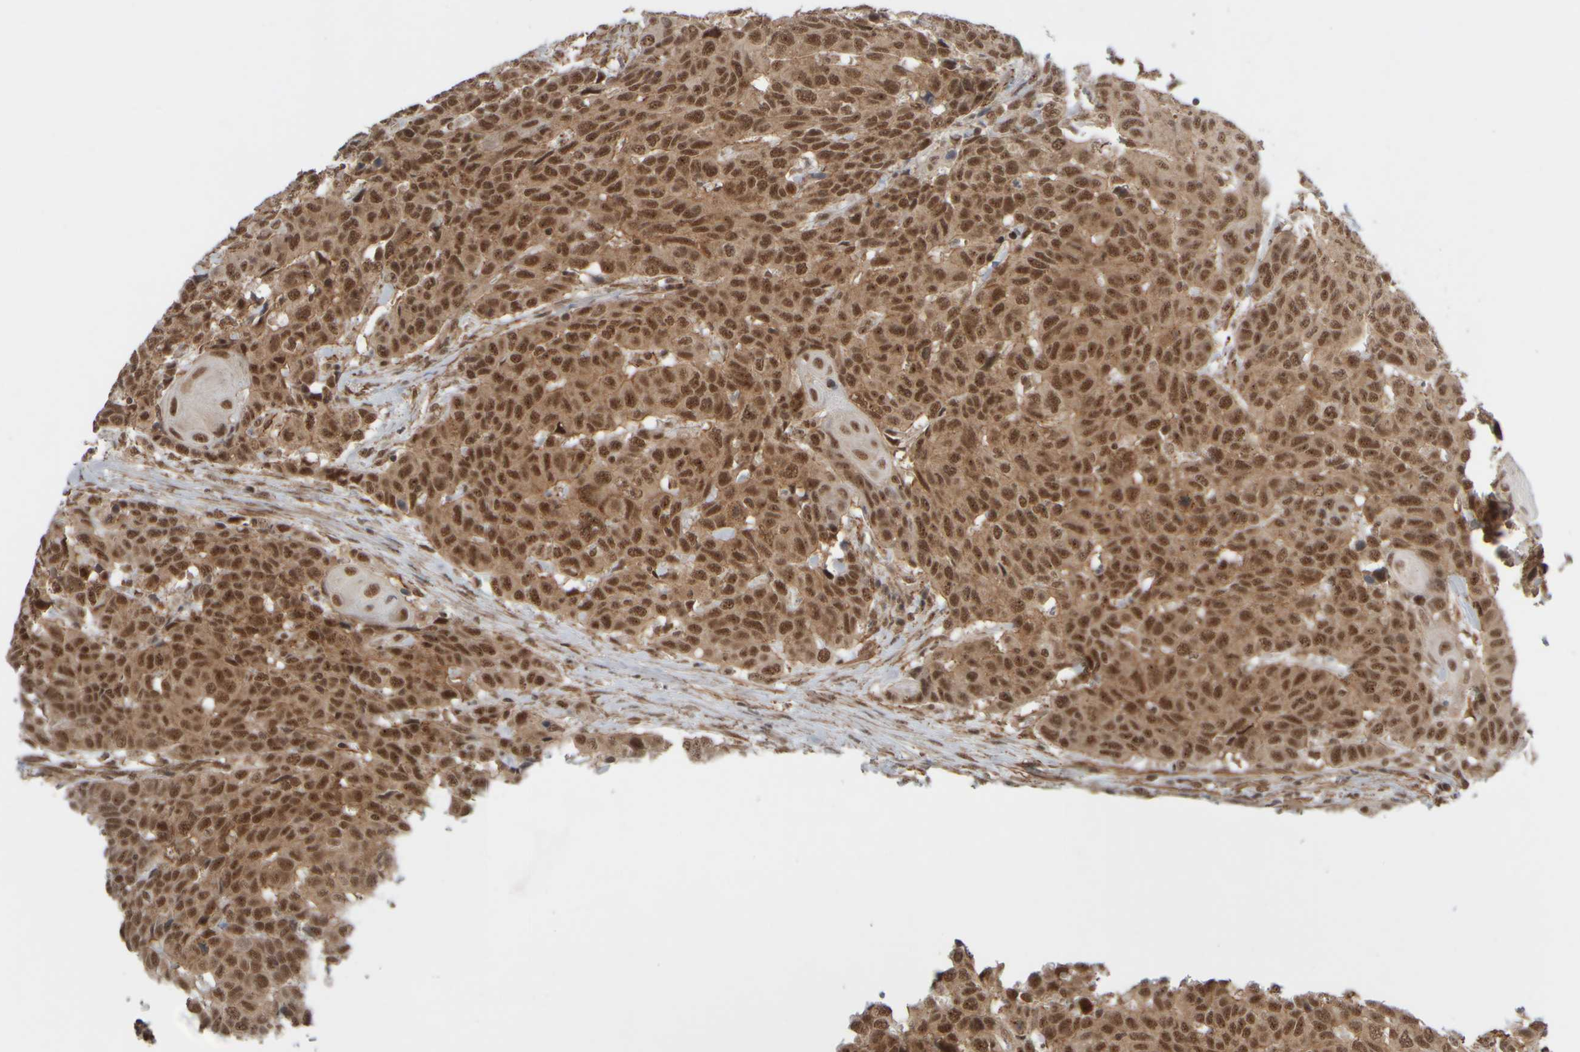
{"staining": {"intensity": "moderate", "quantity": ">75%", "location": "nuclear"}, "tissue": "head and neck cancer", "cell_type": "Tumor cells", "image_type": "cancer", "snomed": [{"axis": "morphology", "description": "Squamous cell carcinoma, NOS"}, {"axis": "topography", "description": "Head-Neck"}], "caption": "Moderate nuclear staining for a protein is present in approximately >75% of tumor cells of head and neck cancer using immunohistochemistry (IHC).", "gene": "SYNRG", "patient": {"sex": "male", "age": 66}}